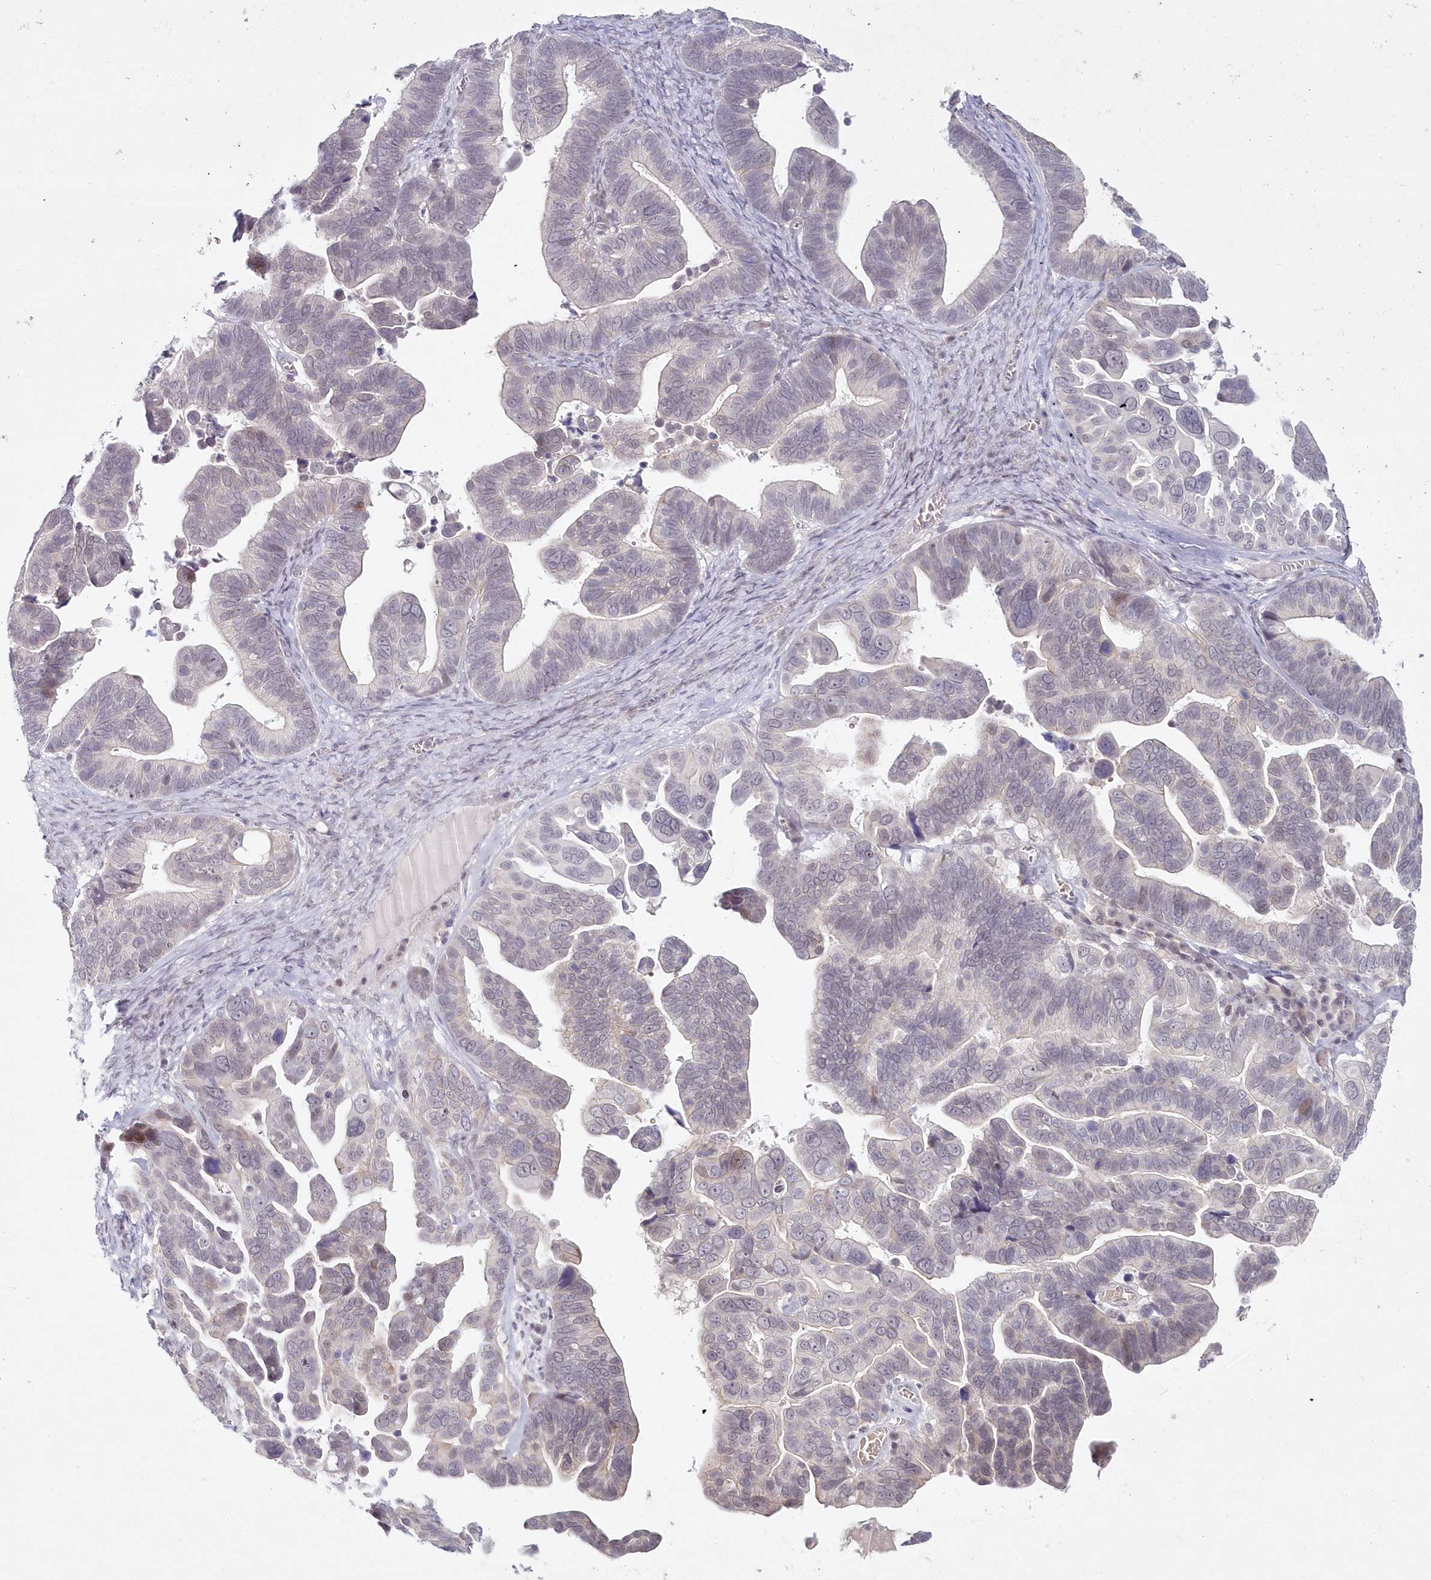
{"staining": {"intensity": "negative", "quantity": "none", "location": "none"}, "tissue": "ovarian cancer", "cell_type": "Tumor cells", "image_type": "cancer", "snomed": [{"axis": "morphology", "description": "Cystadenocarcinoma, serous, NOS"}, {"axis": "topography", "description": "Ovary"}], "caption": "This is a photomicrograph of IHC staining of serous cystadenocarcinoma (ovarian), which shows no staining in tumor cells.", "gene": "HYCC2", "patient": {"sex": "female", "age": 56}}